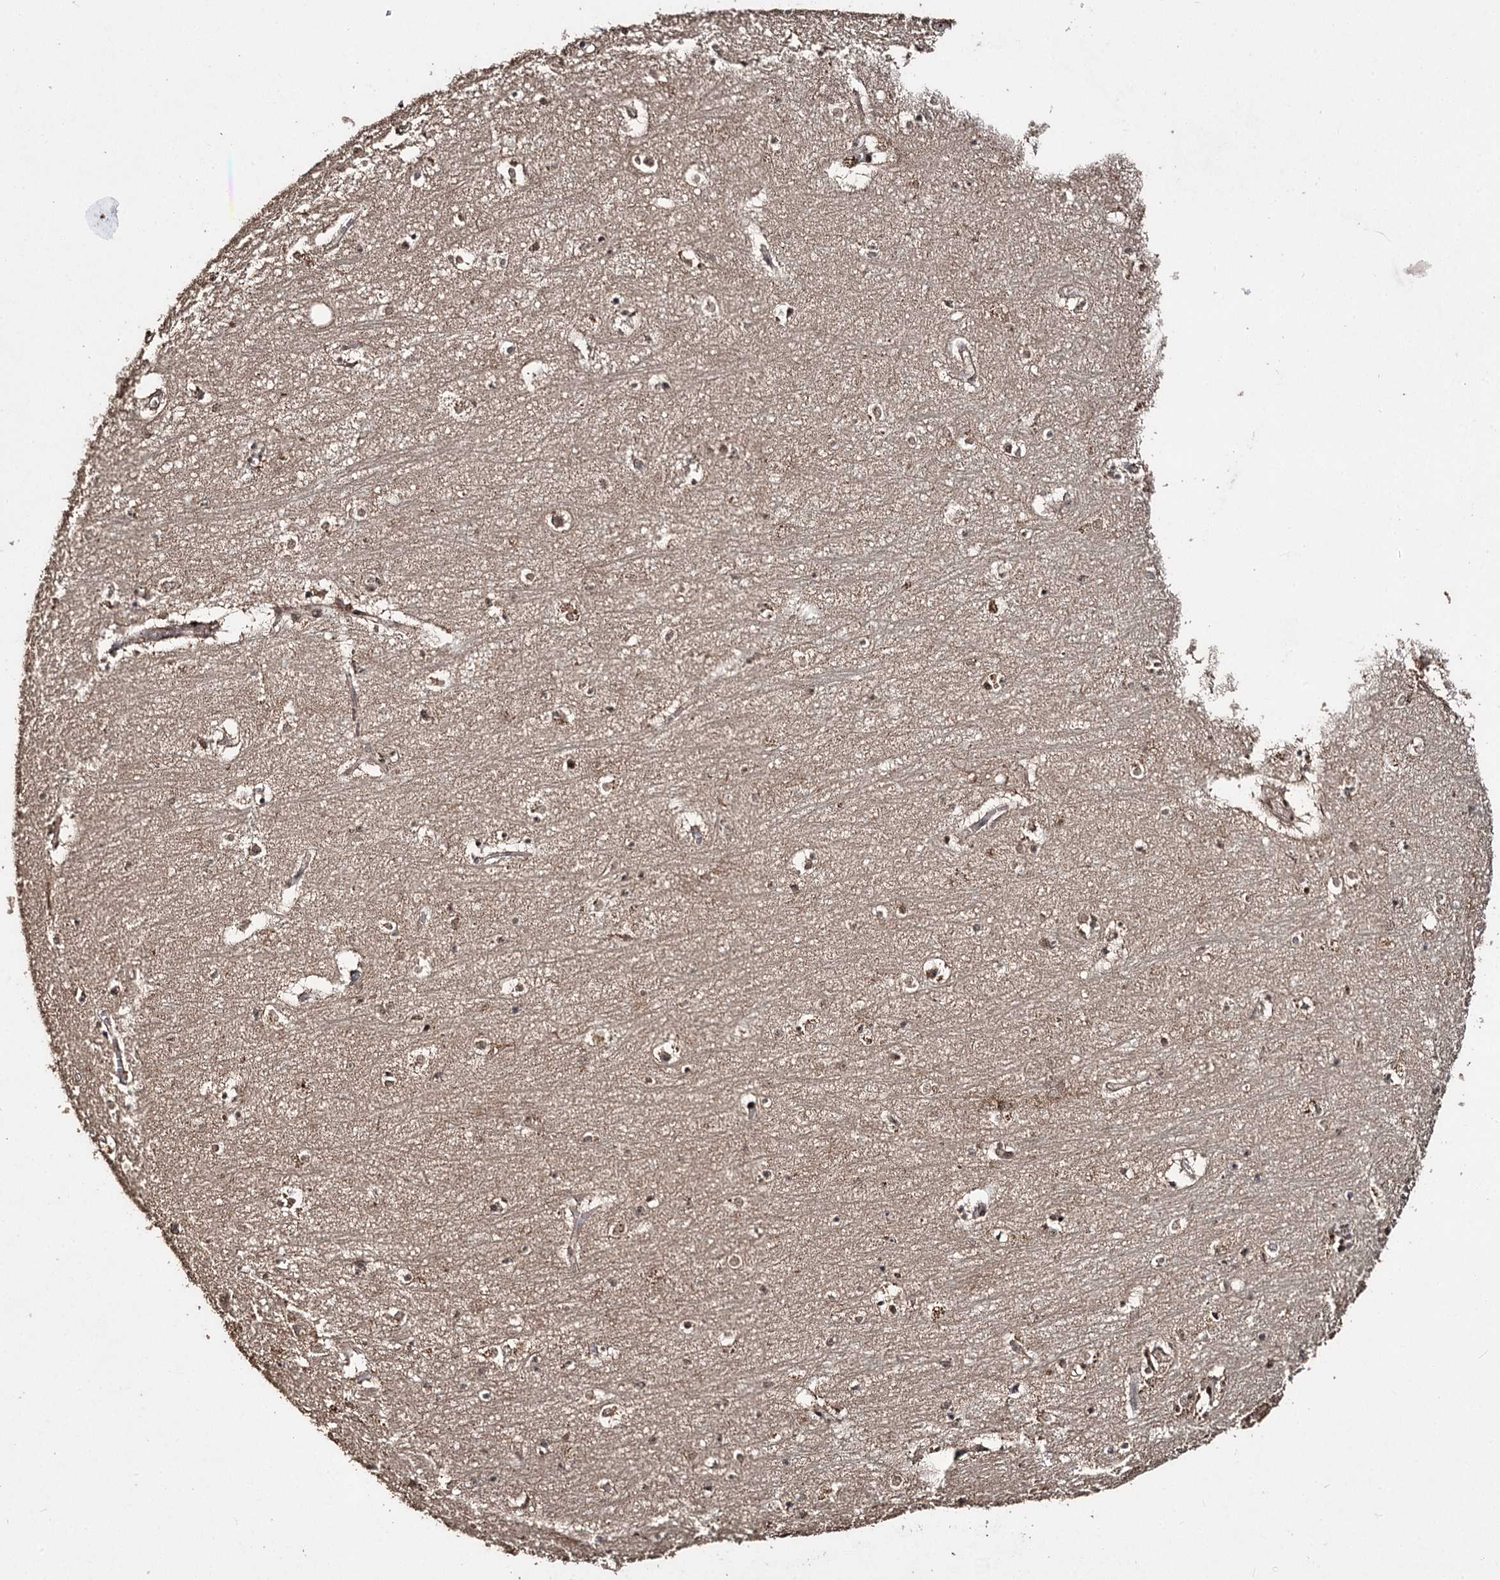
{"staining": {"intensity": "moderate", "quantity": "<25%", "location": "nuclear"}, "tissue": "hippocampus", "cell_type": "Glial cells", "image_type": "normal", "snomed": [{"axis": "morphology", "description": "Normal tissue, NOS"}, {"axis": "topography", "description": "Hippocampus"}], "caption": "Approximately <25% of glial cells in unremarkable hippocampus reveal moderate nuclear protein staining as visualized by brown immunohistochemical staining.", "gene": "MKNK2", "patient": {"sex": "female", "age": 64}}